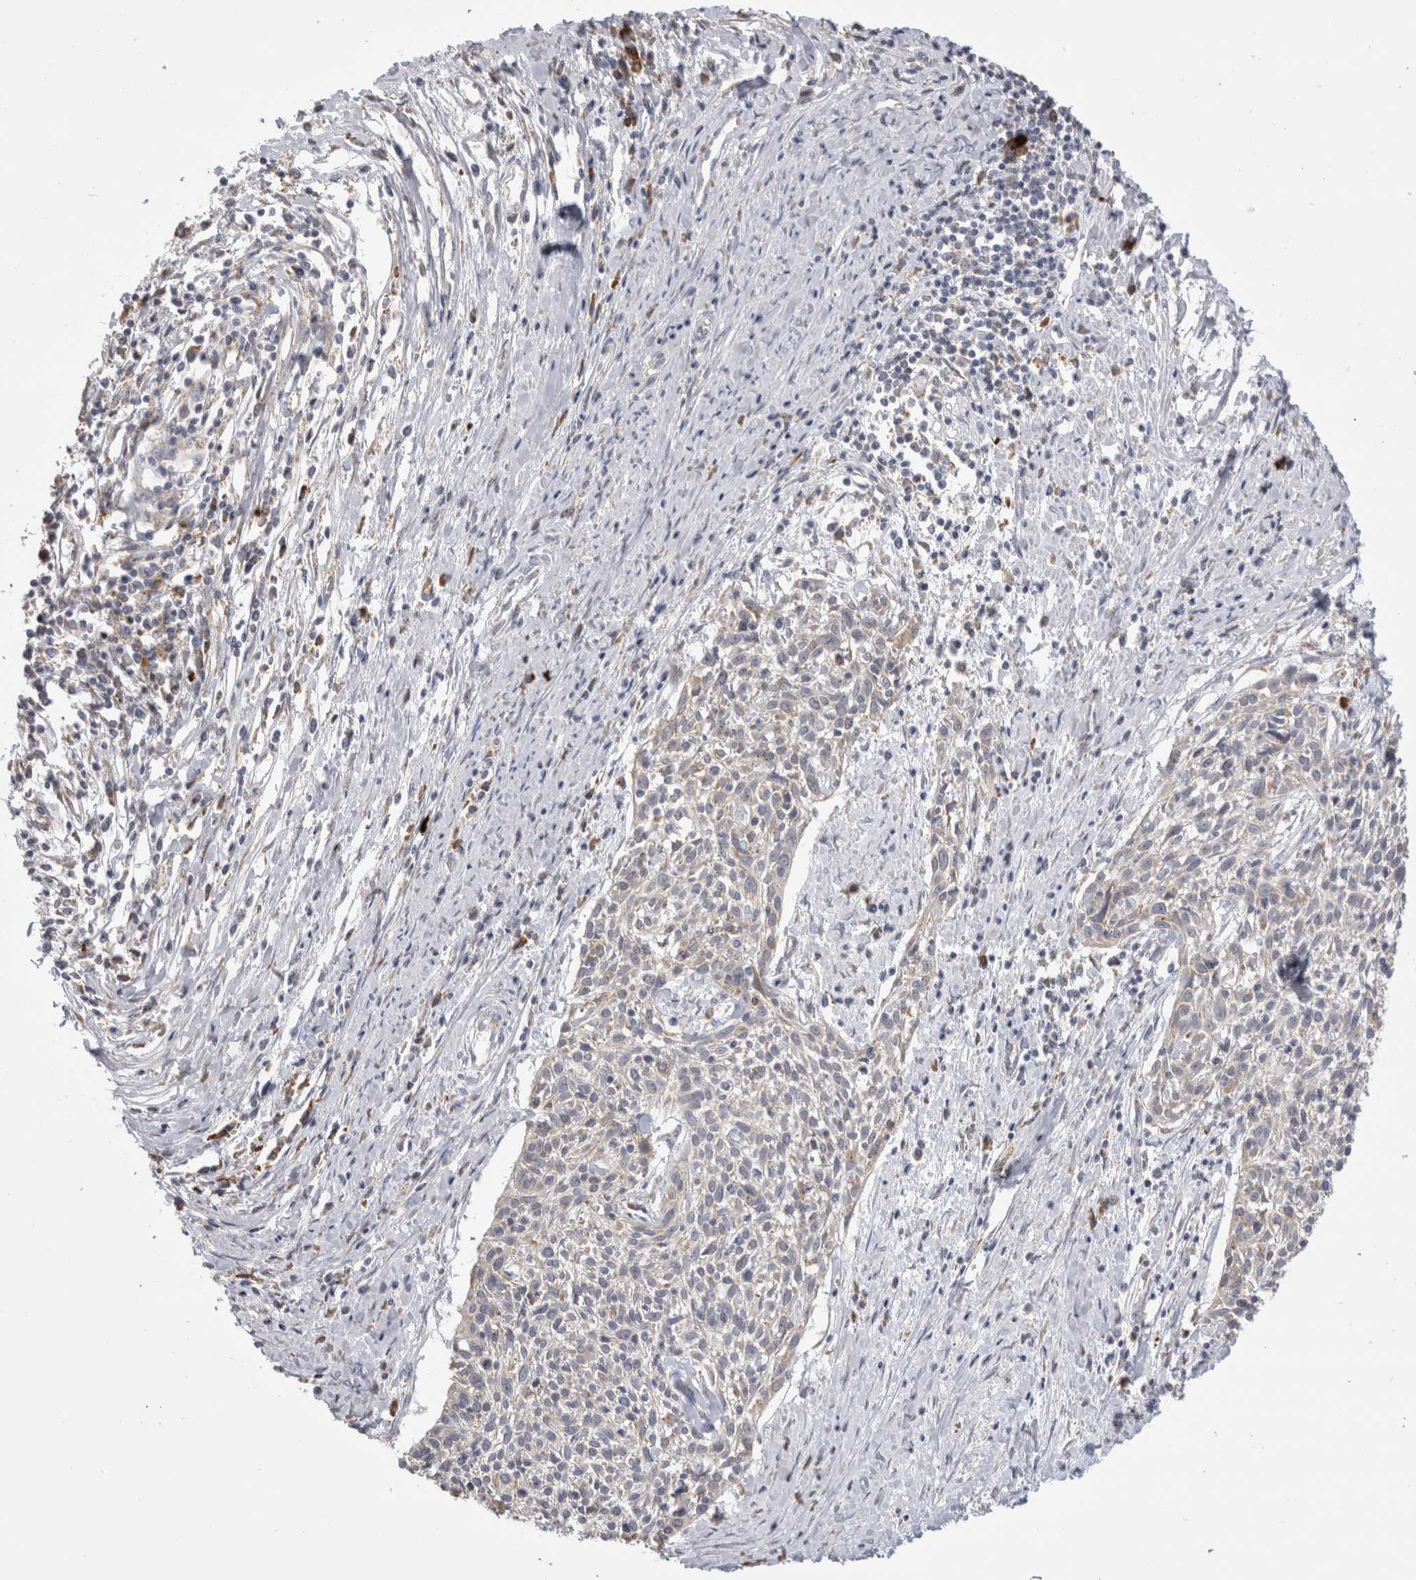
{"staining": {"intensity": "negative", "quantity": "none", "location": "none"}, "tissue": "cervical cancer", "cell_type": "Tumor cells", "image_type": "cancer", "snomed": [{"axis": "morphology", "description": "Squamous cell carcinoma, NOS"}, {"axis": "topography", "description": "Cervix"}], "caption": "Photomicrograph shows no protein positivity in tumor cells of cervical cancer tissue. (DAB (3,3'-diaminobenzidine) immunohistochemistry (IHC) visualized using brightfield microscopy, high magnification).", "gene": "ZNF341", "patient": {"sex": "female", "age": 51}}